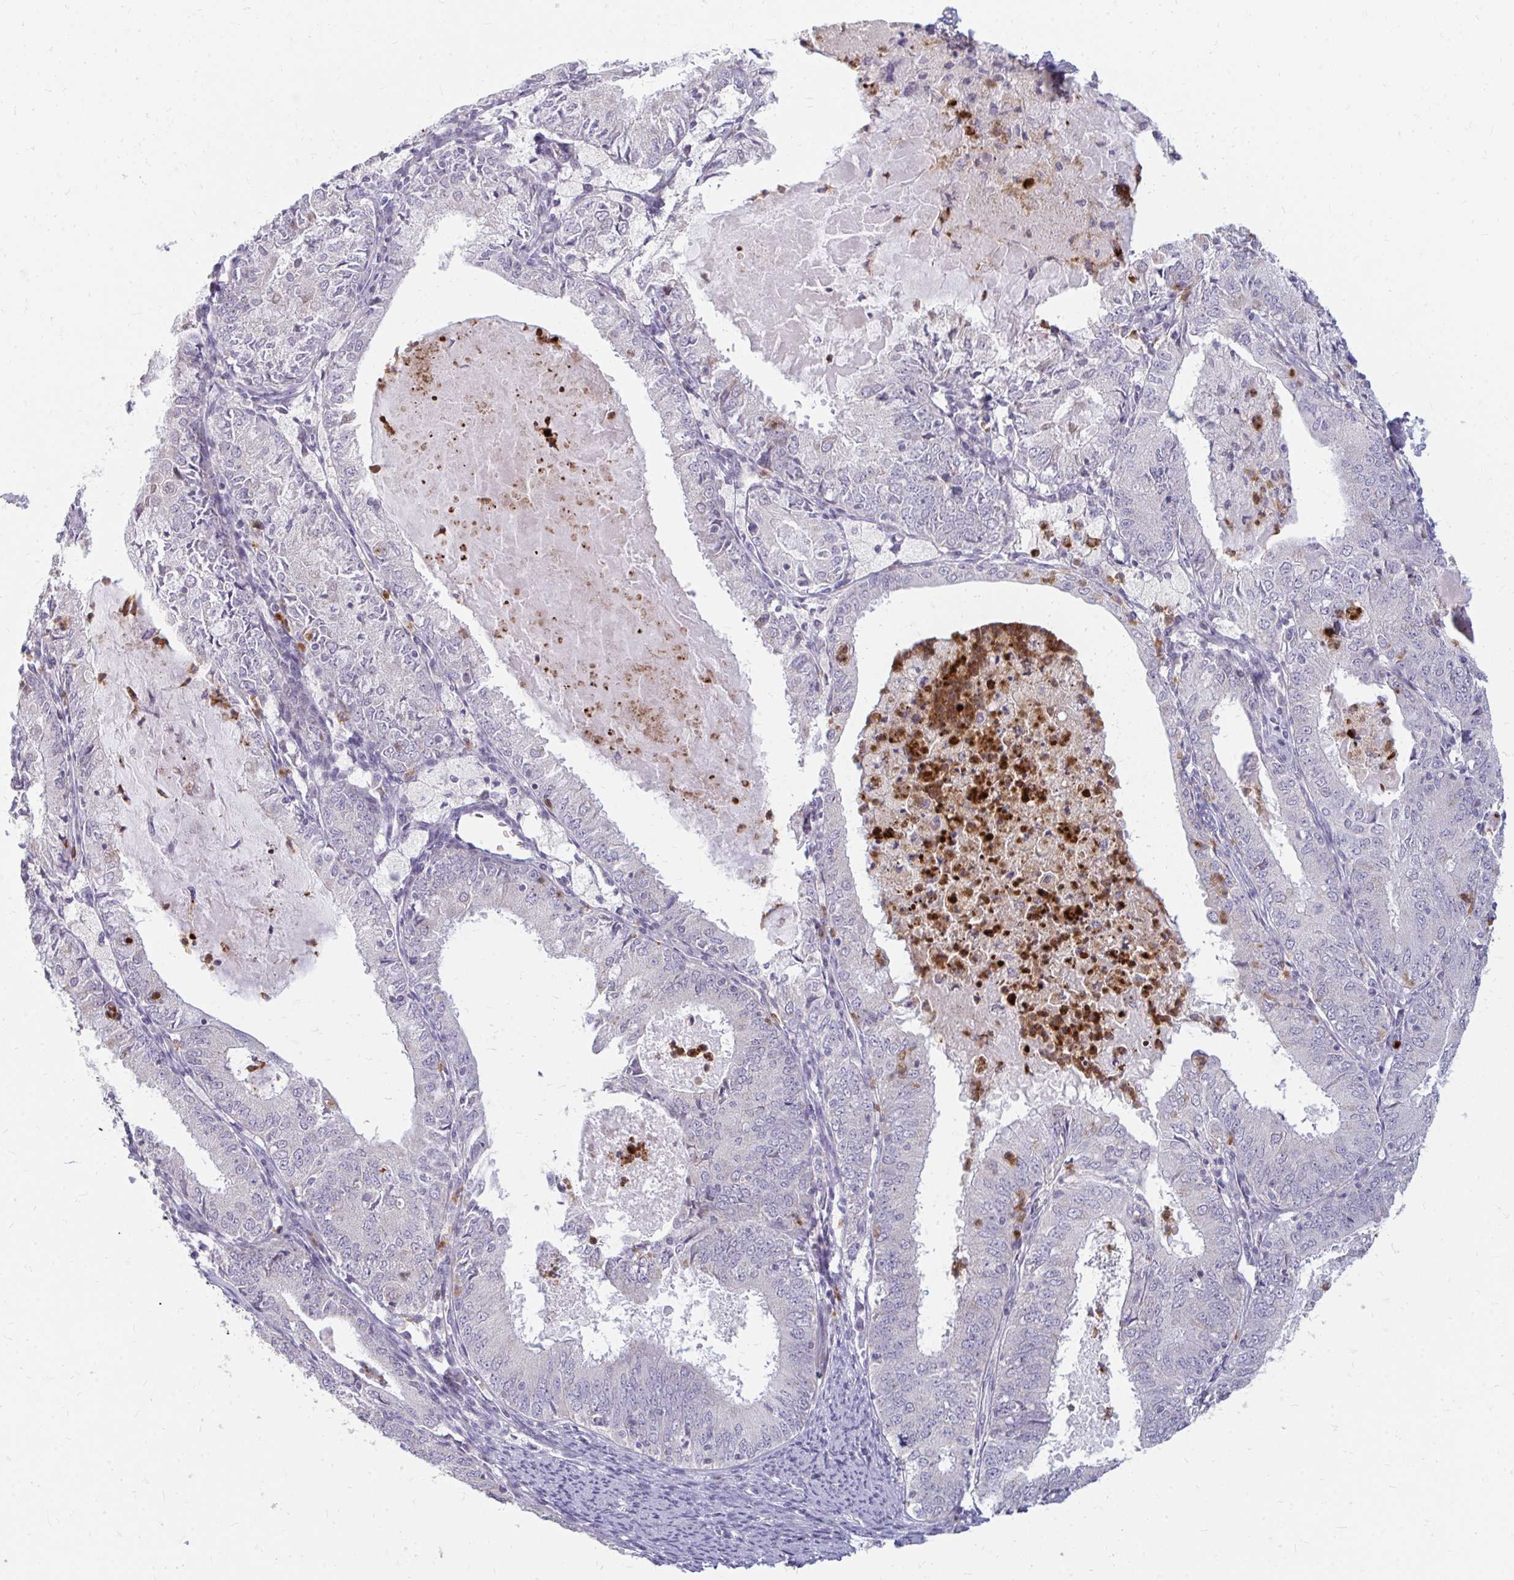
{"staining": {"intensity": "negative", "quantity": "none", "location": "none"}, "tissue": "endometrial cancer", "cell_type": "Tumor cells", "image_type": "cancer", "snomed": [{"axis": "morphology", "description": "Adenocarcinoma, NOS"}, {"axis": "topography", "description": "Endometrium"}], "caption": "Immunohistochemistry (IHC) photomicrograph of neoplastic tissue: endometrial cancer (adenocarcinoma) stained with DAB reveals no significant protein positivity in tumor cells. (Brightfield microscopy of DAB IHC at high magnification).", "gene": "RAB33A", "patient": {"sex": "female", "age": 57}}